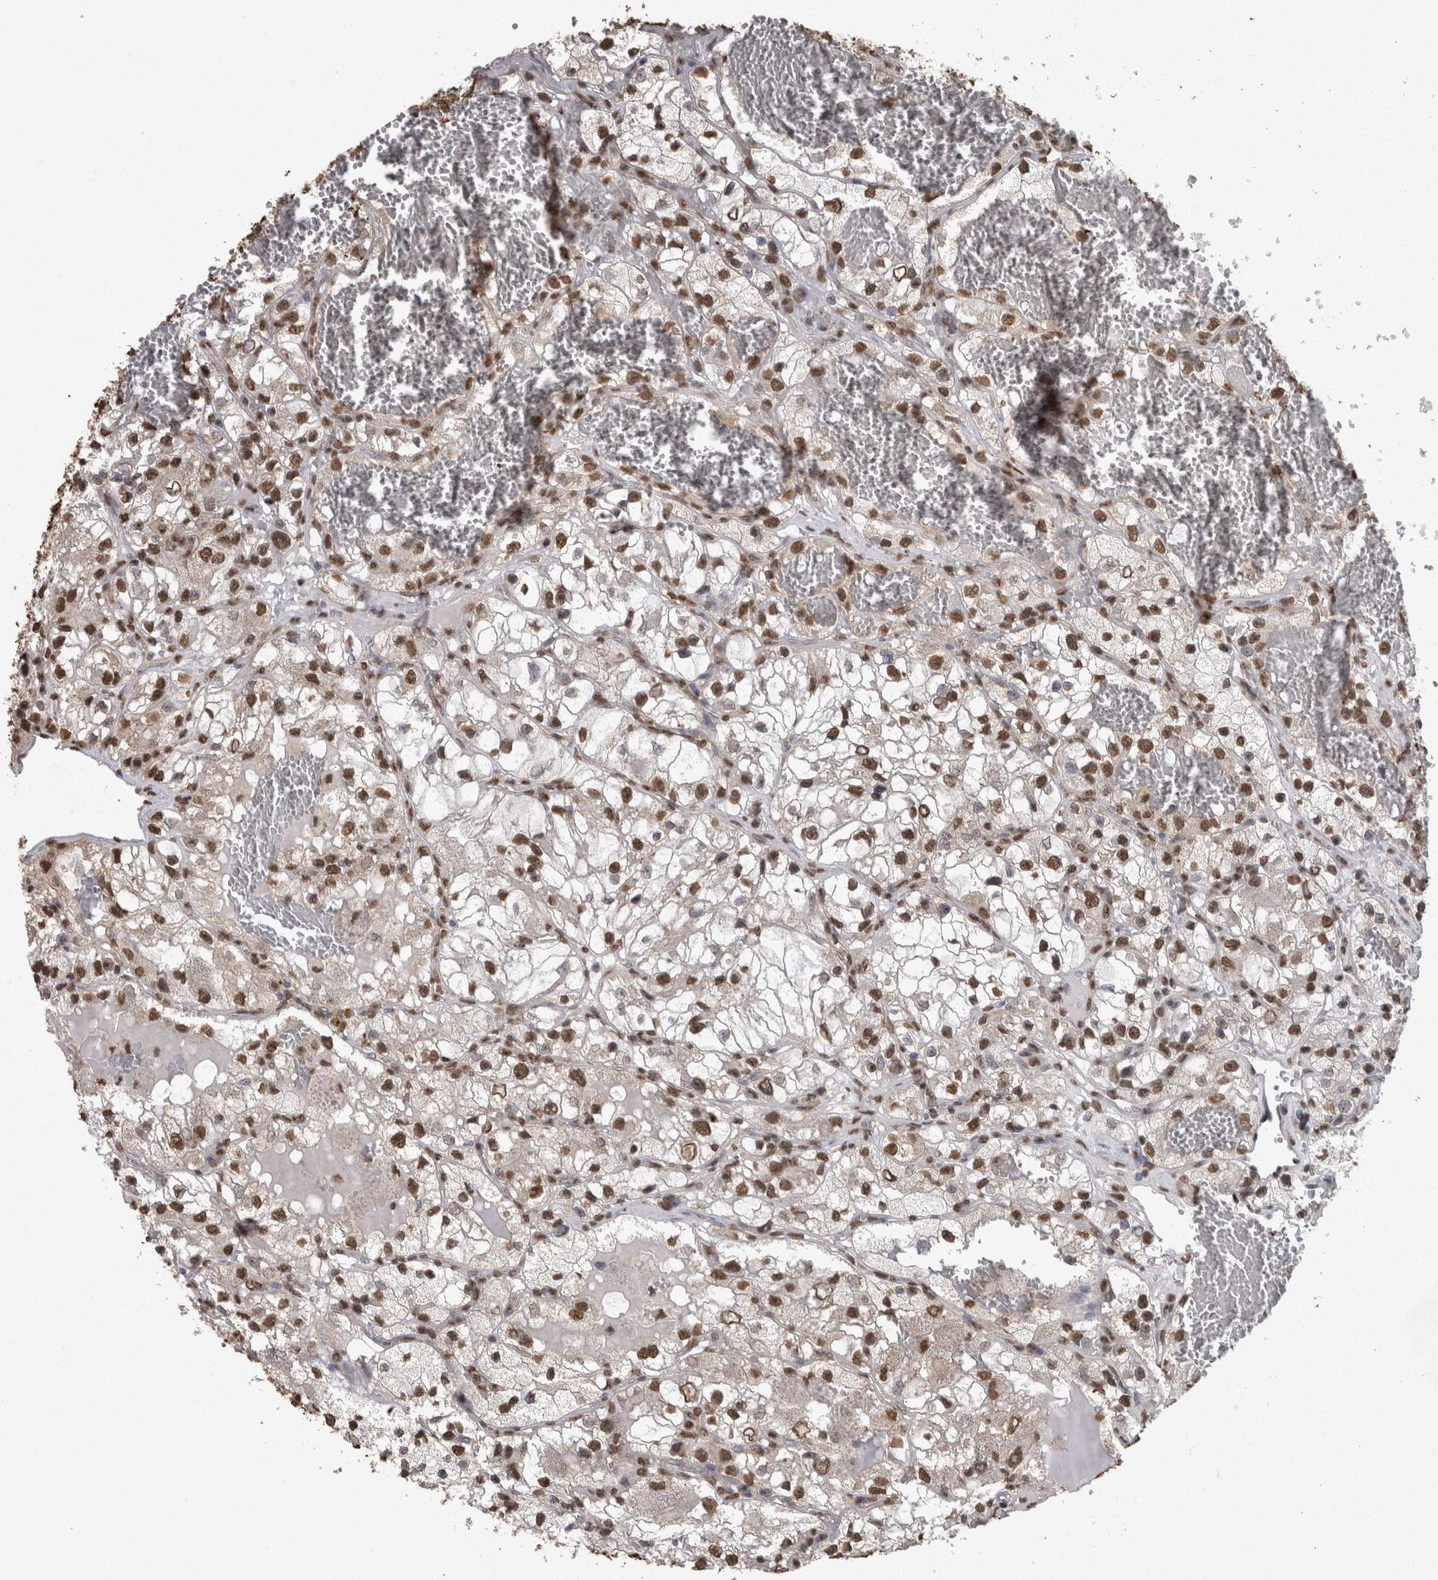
{"staining": {"intensity": "moderate", "quantity": ">75%", "location": "nuclear"}, "tissue": "renal cancer", "cell_type": "Tumor cells", "image_type": "cancer", "snomed": [{"axis": "morphology", "description": "Adenocarcinoma, NOS"}, {"axis": "topography", "description": "Kidney"}], "caption": "This micrograph reveals immunohistochemistry (IHC) staining of human renal cancer, with medium moderate nuclear positivity in approximately >75% of tumor cells.", "gene": "SMAD7", "patient": {"sex": "female", "age": 57}}